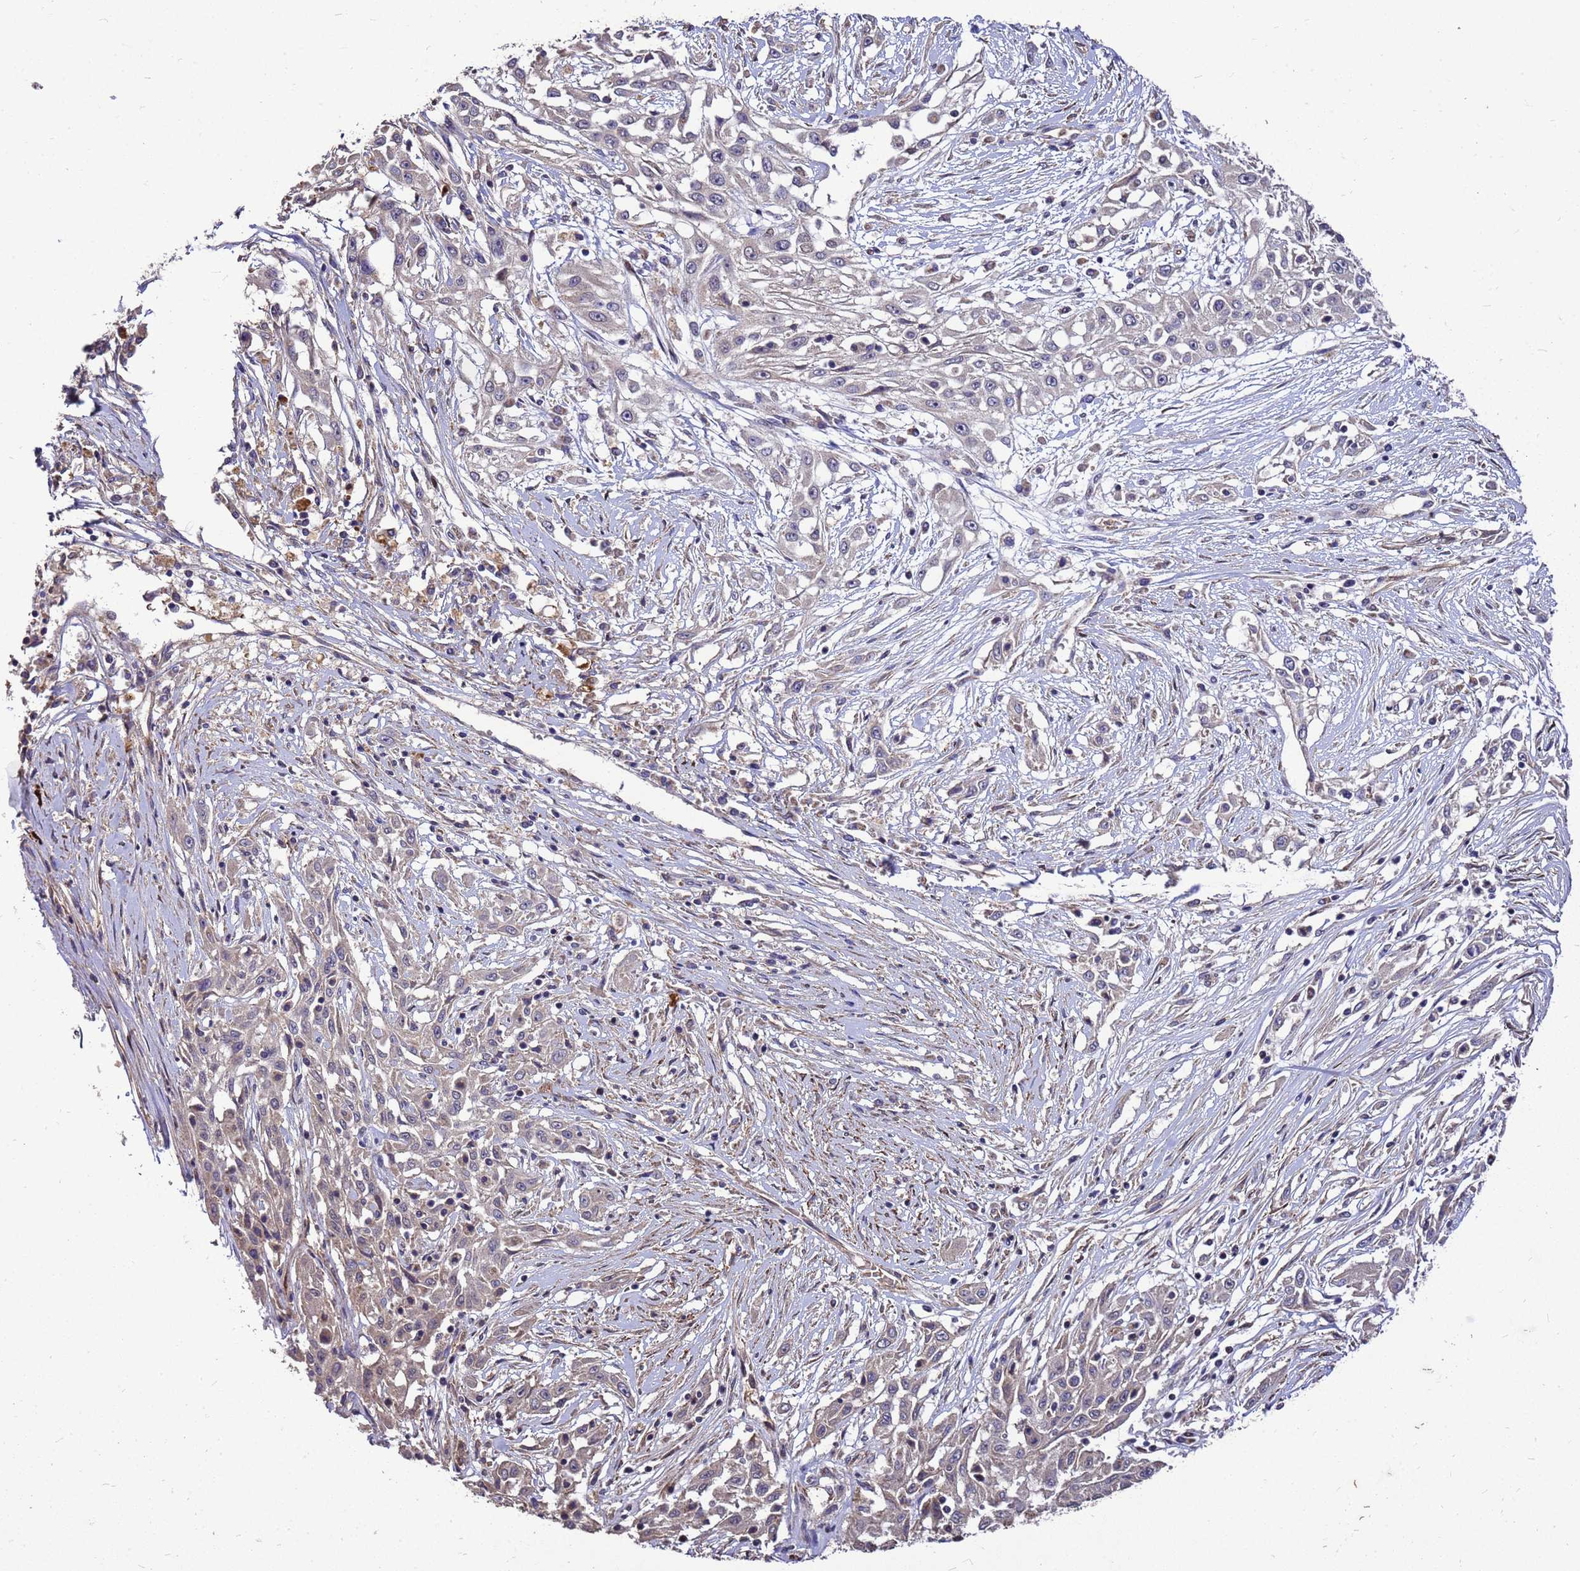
{"staining": {"intensity": "negative", "quantity": "none", "location": "none"}, "tissue": "skin cancer", "cell_type": "Tumor cells", "image_type": "cancer", "snomed": [{"axis": "morphology", "description": "Squamous cell carcinoma, NOS"}, {"axis": "morphology", "description": "Squamous cell carcinoma, metastatic, NOS"}, {"axis": "topography", "description": "Skin"}, {"axis": "topography", "description": "Lymph node"}], "caption": "Immunohistochemistry micrograph of neoplastic tissue: human skin cancer stained with DAB displays no significant protein positivity in tumor cells.", "gene": "RSPRY1", "patient": {"sex": "male", "age": 75}}